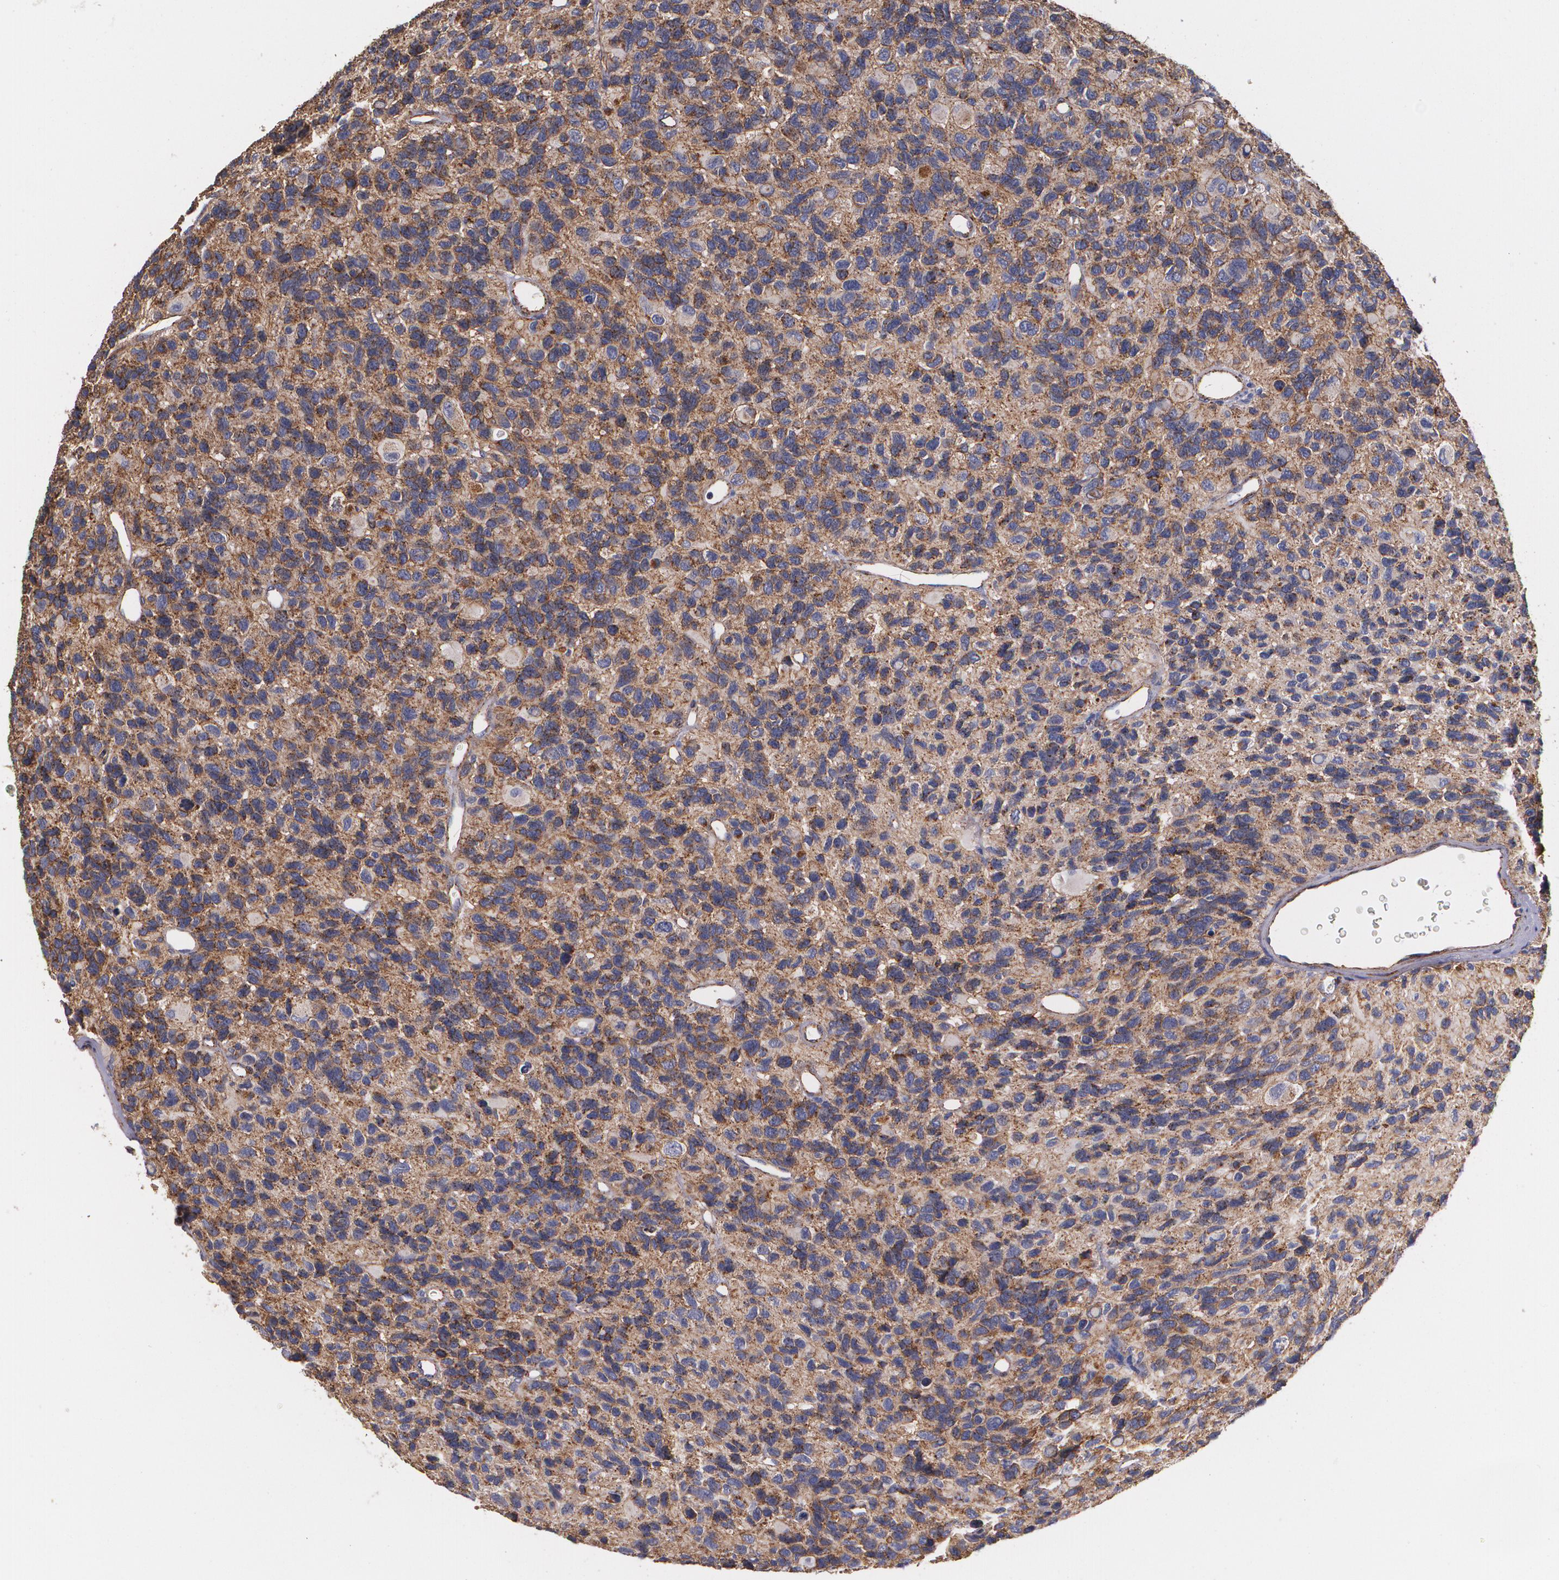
{"staining": {"intensity": "moderate", "quantity": ">75%", "location": "cytoplasmic/membranous"}, "tissue": "glioma", "cell_type": "Tumor cells", "image_type": "cancer", "snomed": [{"axis": "morphology", "description": "Glioma, malignant, High grade"}, {"axis": "topography", "description": "Brain"}], "caption": "The photomicrograph displays immunohistochemical staining of glioma. There is moderate cytoplasmic/membranous expression is seen in approximately >75% of tumor cells. (DAB IHC with brightfield microscopy, high magnification).", "gene": "TJP1", "patient": {"sex": "male", "age": 77}}